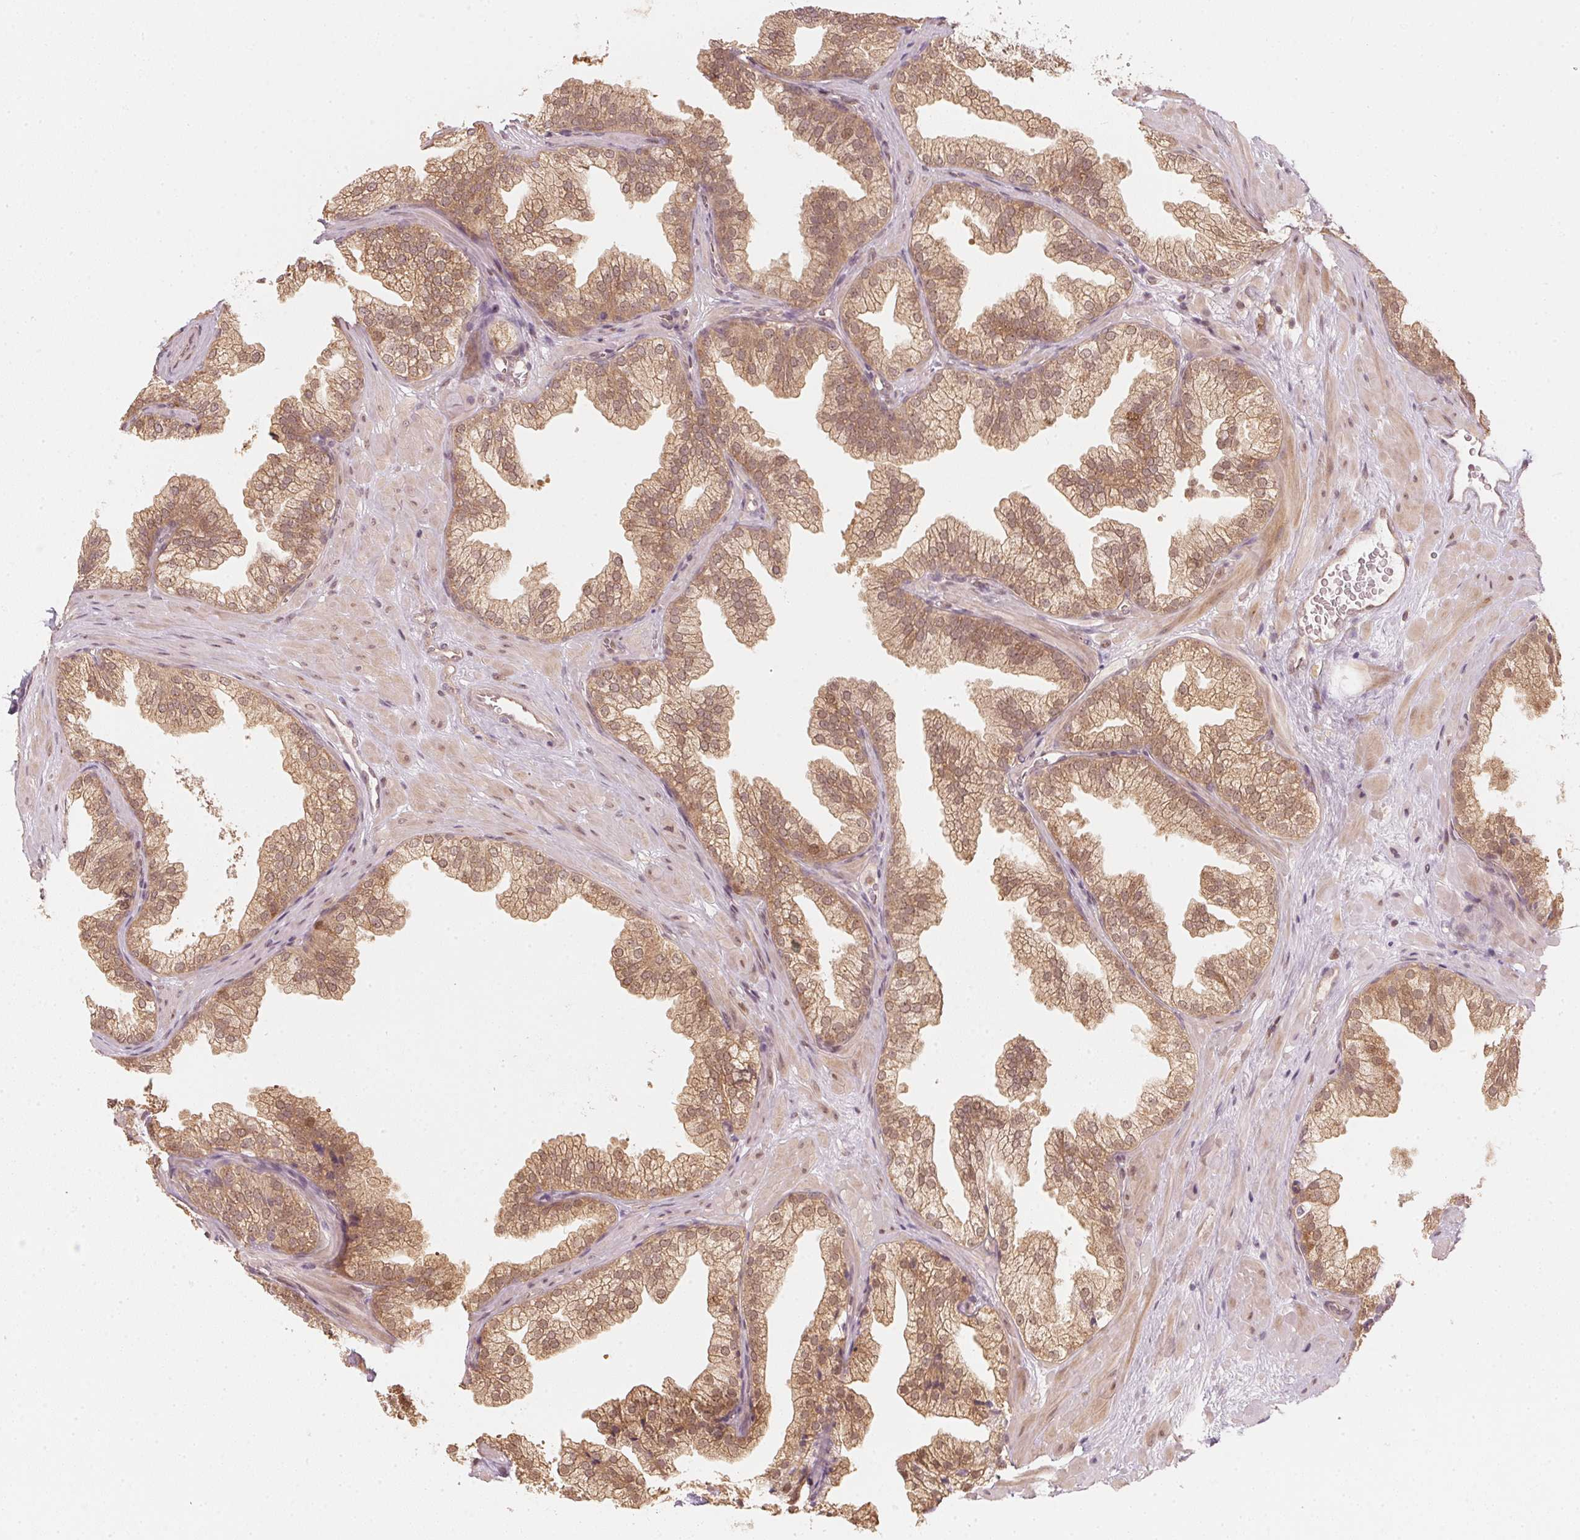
{"staining": {"intensity": "moderate", "quantity": ">75%", "location": "cytoplasmic/membranous,nuclear"}, "tissue": "prostate", "cell_type": "Glandular cells", "image_type": "normal", "snomed": [{"axis": "morphology", "description": "Normal tissue, NOS"}, {"axis": "topography", "description": "Prostate"}], "caption": "Immunohistochemical staining of normal prostate demonstrates moderate cytoplasmic/membranous,nuclear protein staining in about >75% of glandular cells.", "gene": "UBE2L3", "patient": {"sex": "male", "age": 37}}